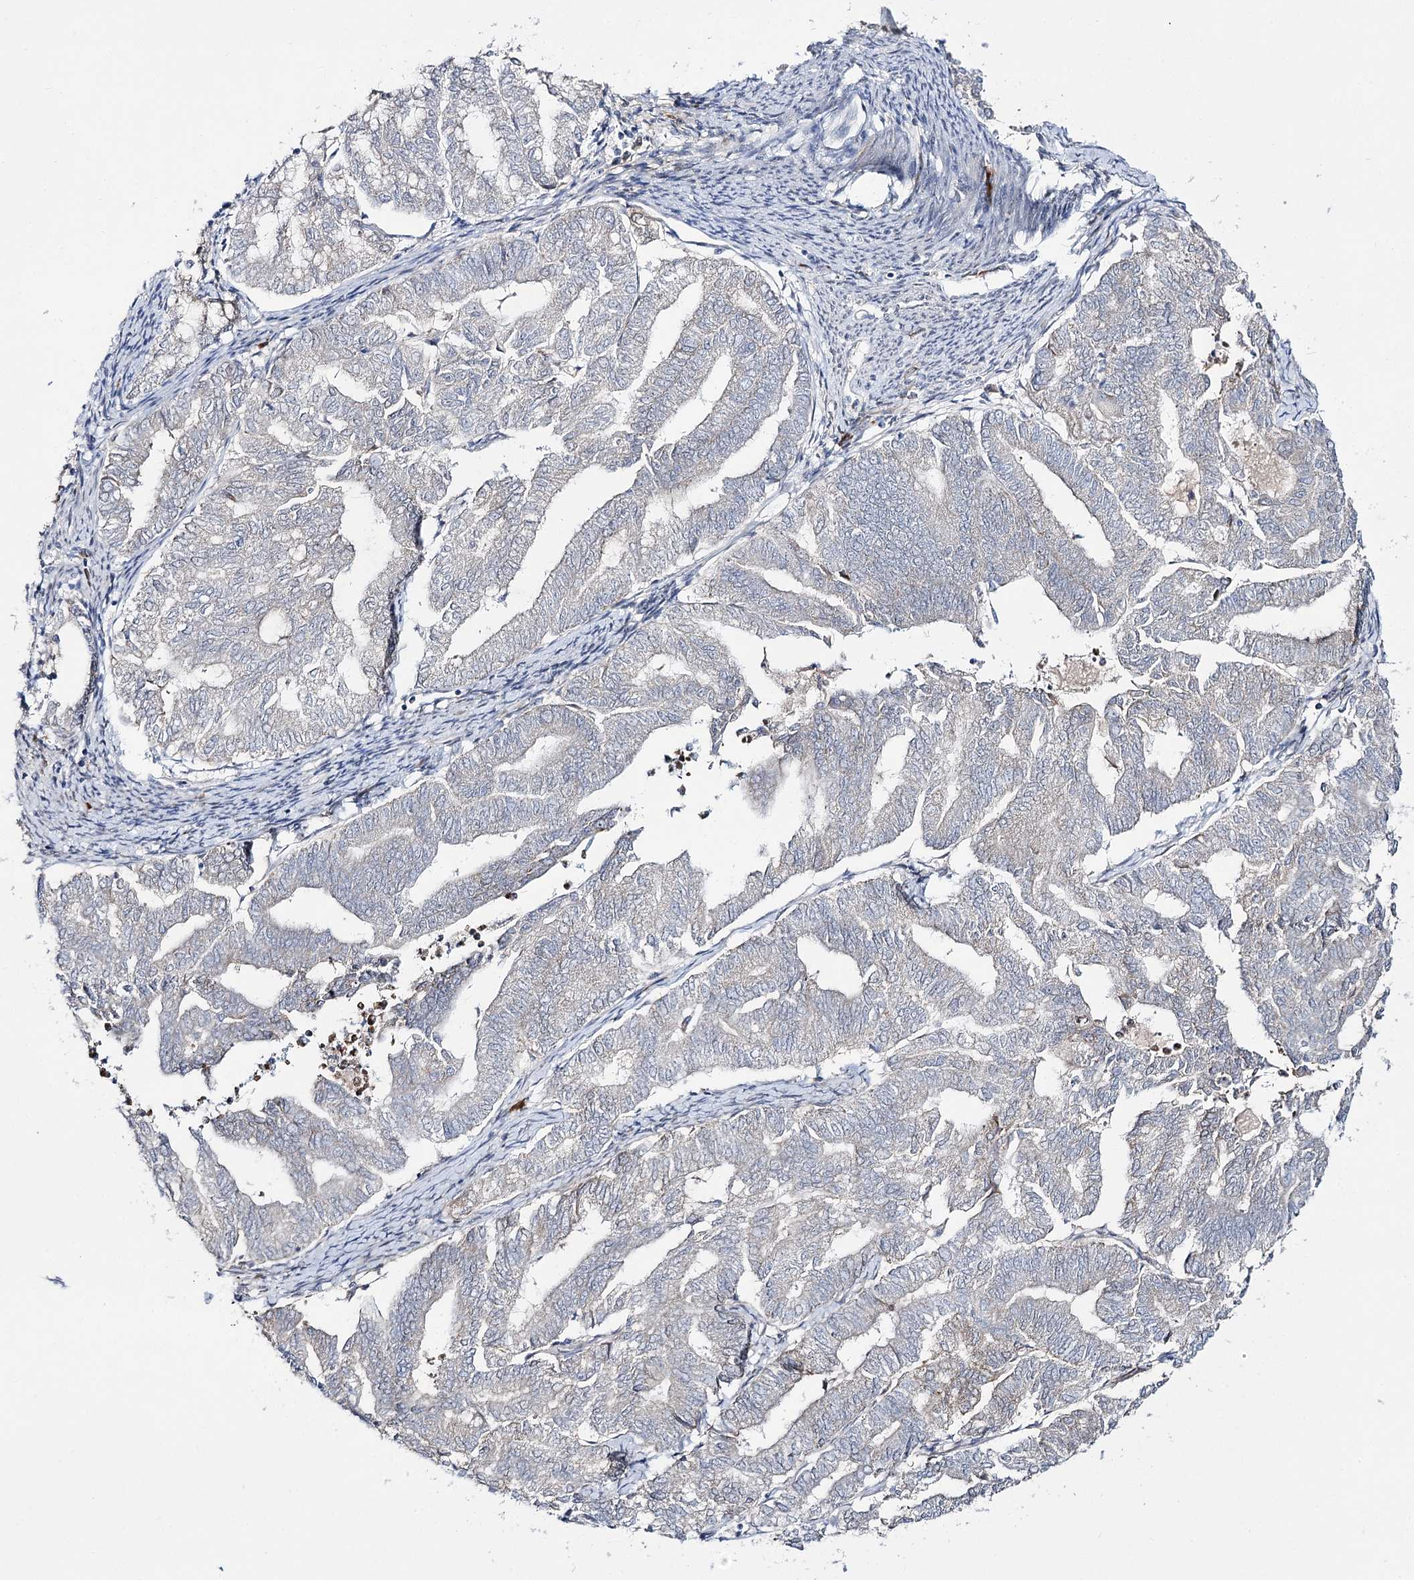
{"staining": {"intensity": "negative", "quantity": "none", "location": "none"}, "tissue": "endometrial cancer", "cell_type": "Tumor cells", "image_type": "cancer", "snomed": [{"axis": "morphology", "description": "Adenocarcinoma, NOS"}, {"axis": "topography", "description": "Endometrium"}], "caption": "Tumor cells show no significant protein staining in endometrial adenocarcinoma.", "gene": "C11orf80", "patient": {"sex": "female", "age": 79}}